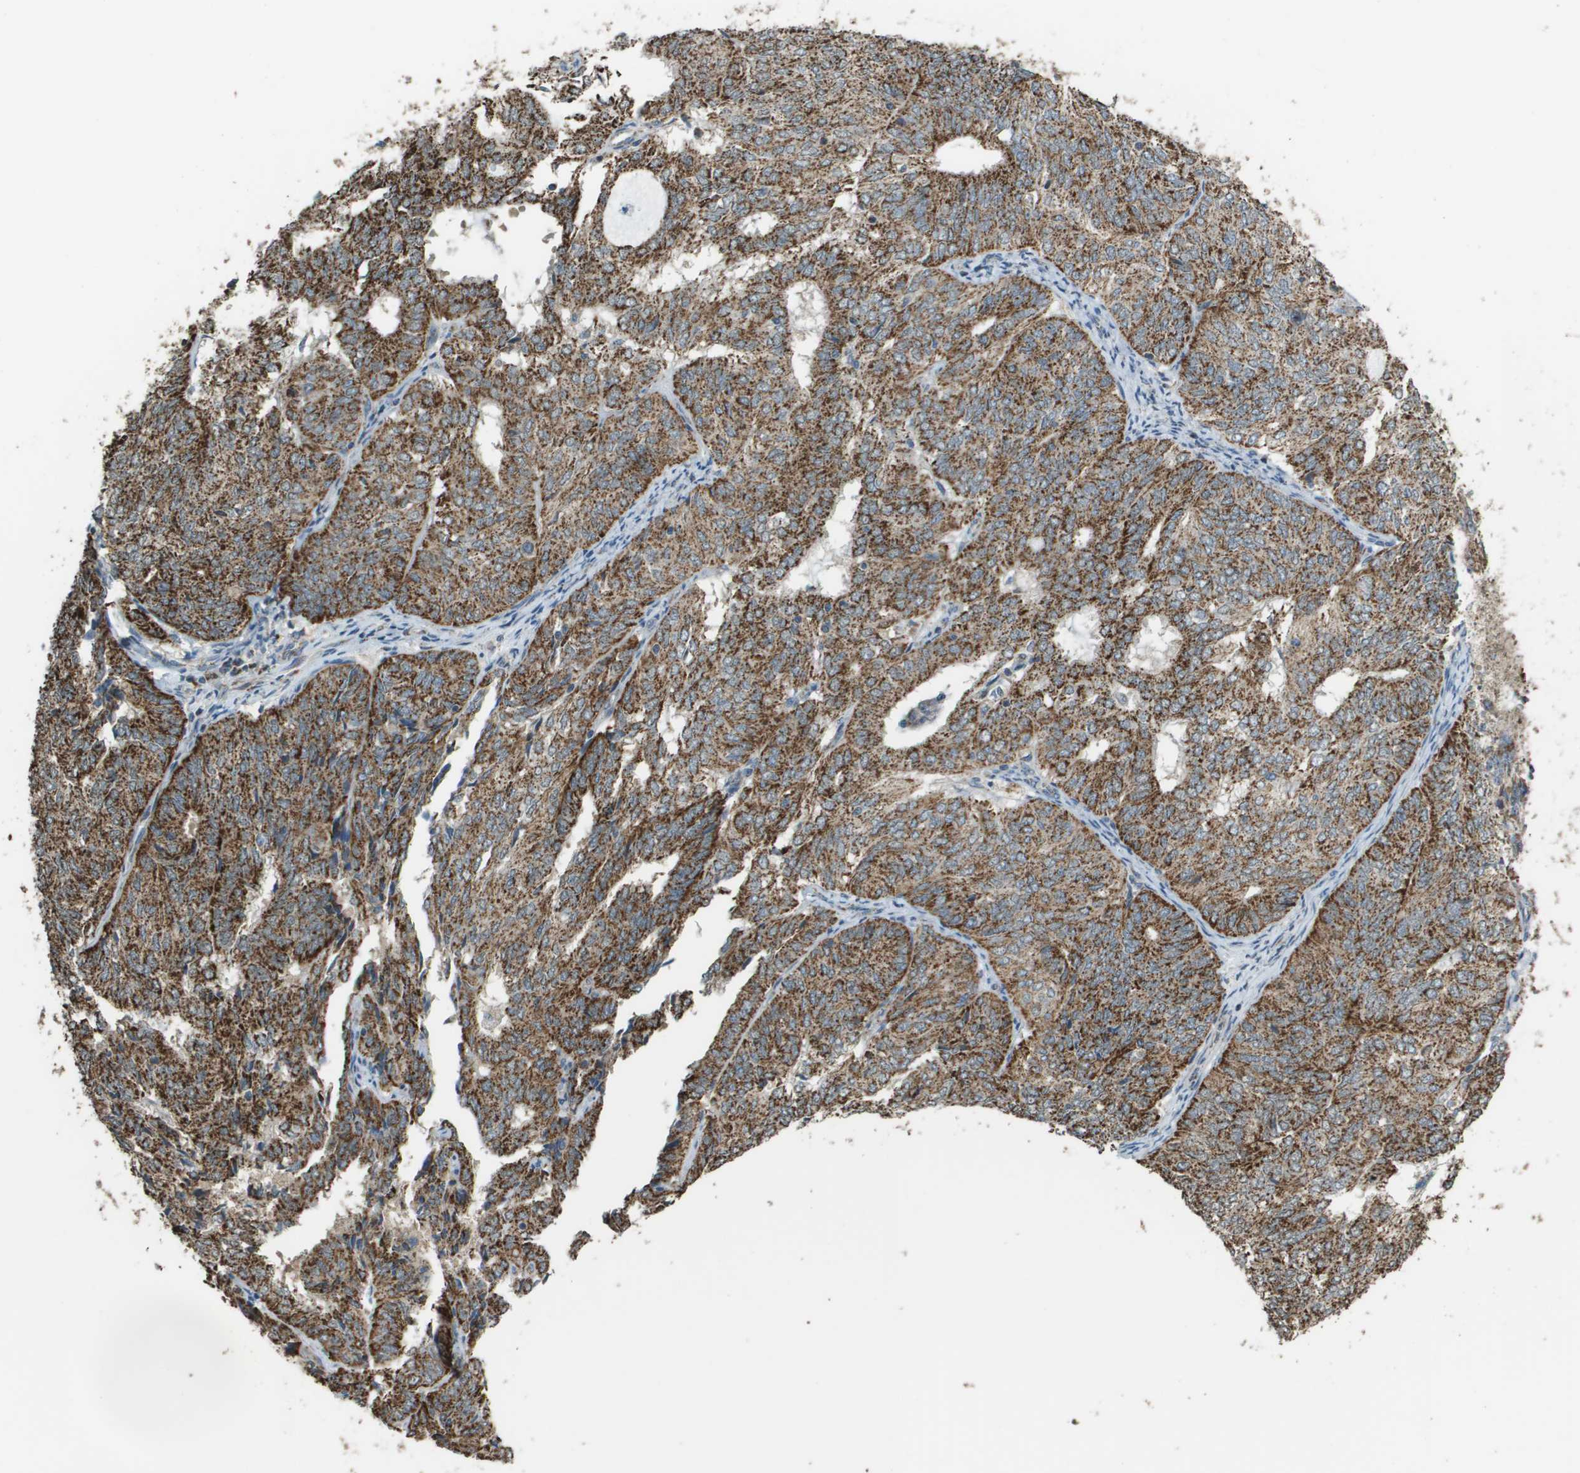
{"staining": {"intensity": "moderate", "quantity": ">75%", "location": "cytoplasmic/membranous"}, "tissue": "endometrial cancer", "cell_type": "Tumor cells", "image_type": "cancer", "snomed": [{"axis": "morphology", "description": "Adenocarcinoma, NOS"}, {"axis": "topography", "description": "Uterus"}], "caption": "A medium amount of moderate cytoplasmic/membranous positivity is appreciated in about >75% of tumor cells in adenocarcinoma (endometrial) tissue.", "gene": "FH", "patient": {"sex": "female", "age": 60}}